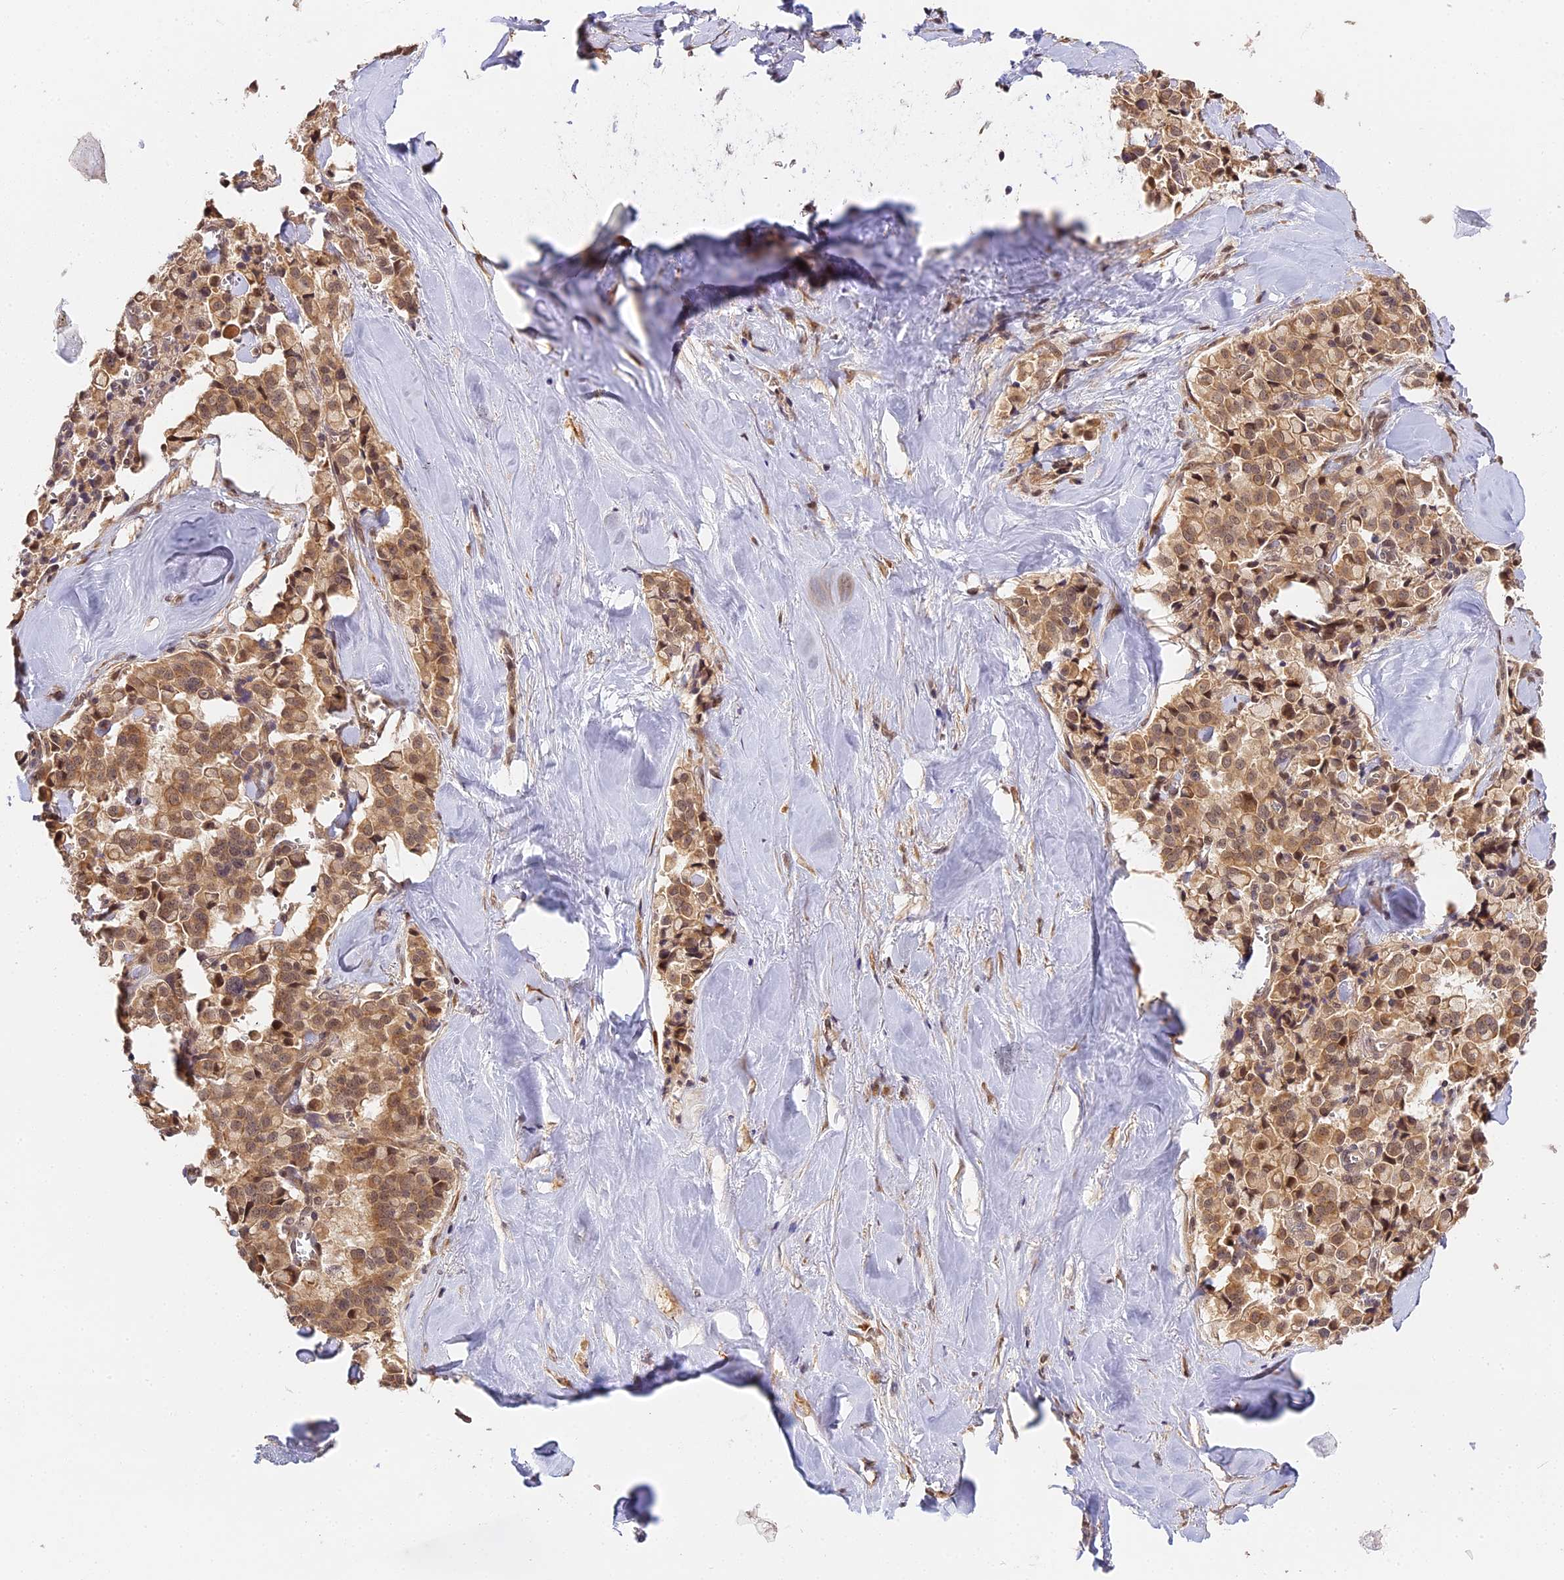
{"staining": {"intensity": "moderate", "quantity": ">75%", "location": "cytoplasmic/membranous"}, "tissue": "pancreatic cancer", "cell_type": "Tumor cells", "image_type": "cancer", "snomed": [{"axis": "morphology", "description": "Adenocarcinoma, NOS"}, {"axis": "topography", "description": "Pancreas"}], "caption": "A micrograph of human adenocarcinoma (pancreatic) stained for a protein exhibits moderate cytoplasmic/membranous brown staining in tumor cells.", "gene": "IMPACT", "patient": {"sex": "male", "age": 65}}